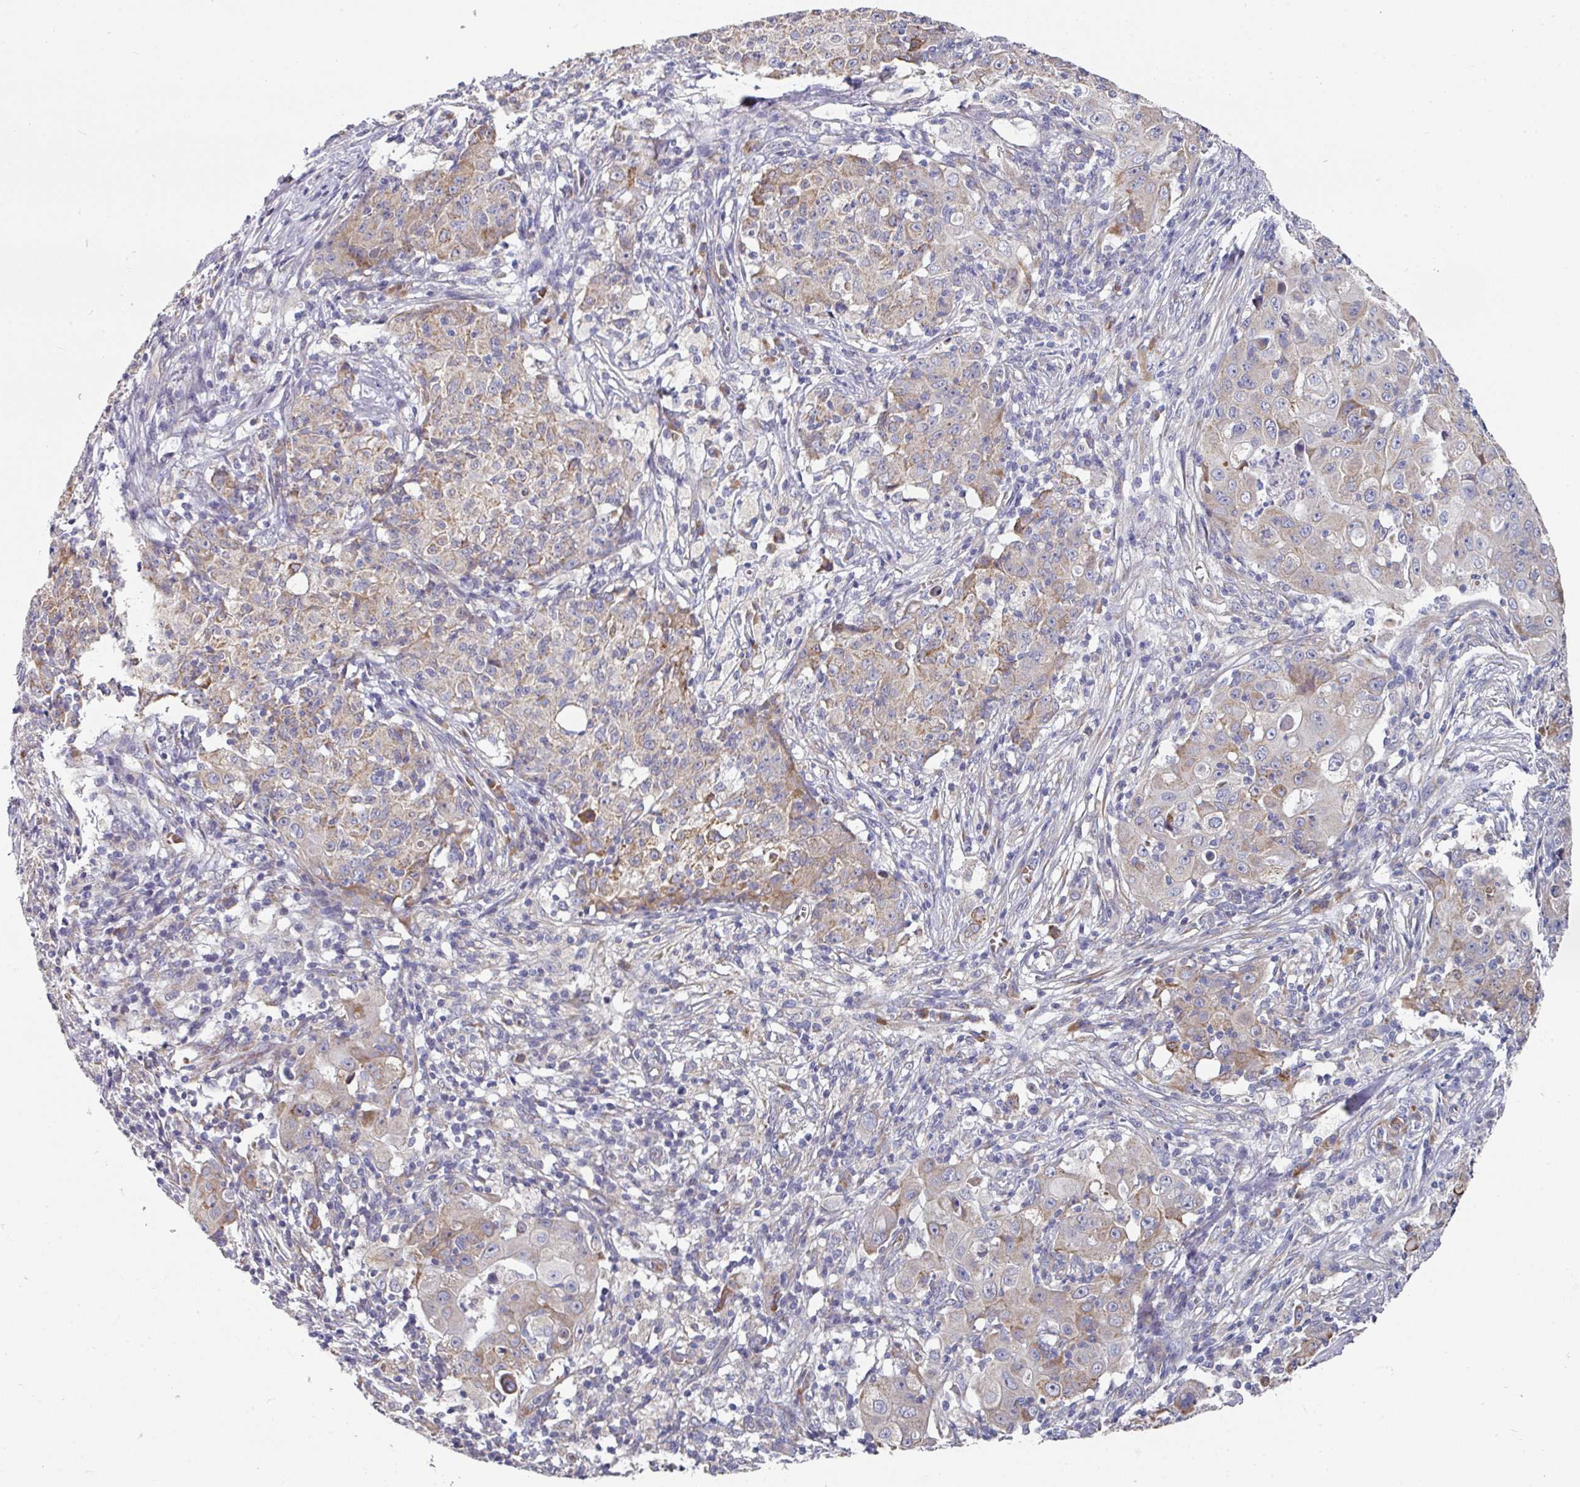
{"staining": {"intensity": "weak", "quantity": "25%-75%", "location": "cytoplasmic/membranous"}, "tissue": "ovarian cancer", "cell_type": "Tumor cells", "image_type": "cancer", "snomed": [{"axis": "morphology", "description": "Carcinoma, endometroid"}, {"axis": "topography", "description": "Ovary"}], "caption": "DAB (3,3'-diaminobenzidine) immunohistochemical staining of ovarian cancer (endometroid carcinoma) displays weak cytoplasmic/membranous protein staining in about 25%-75% of tumor cells. (IHC, brightfield microscopy, high magnification).", "gene": "PYROXD2", "patient": {"sex": "female", "age": 42}}